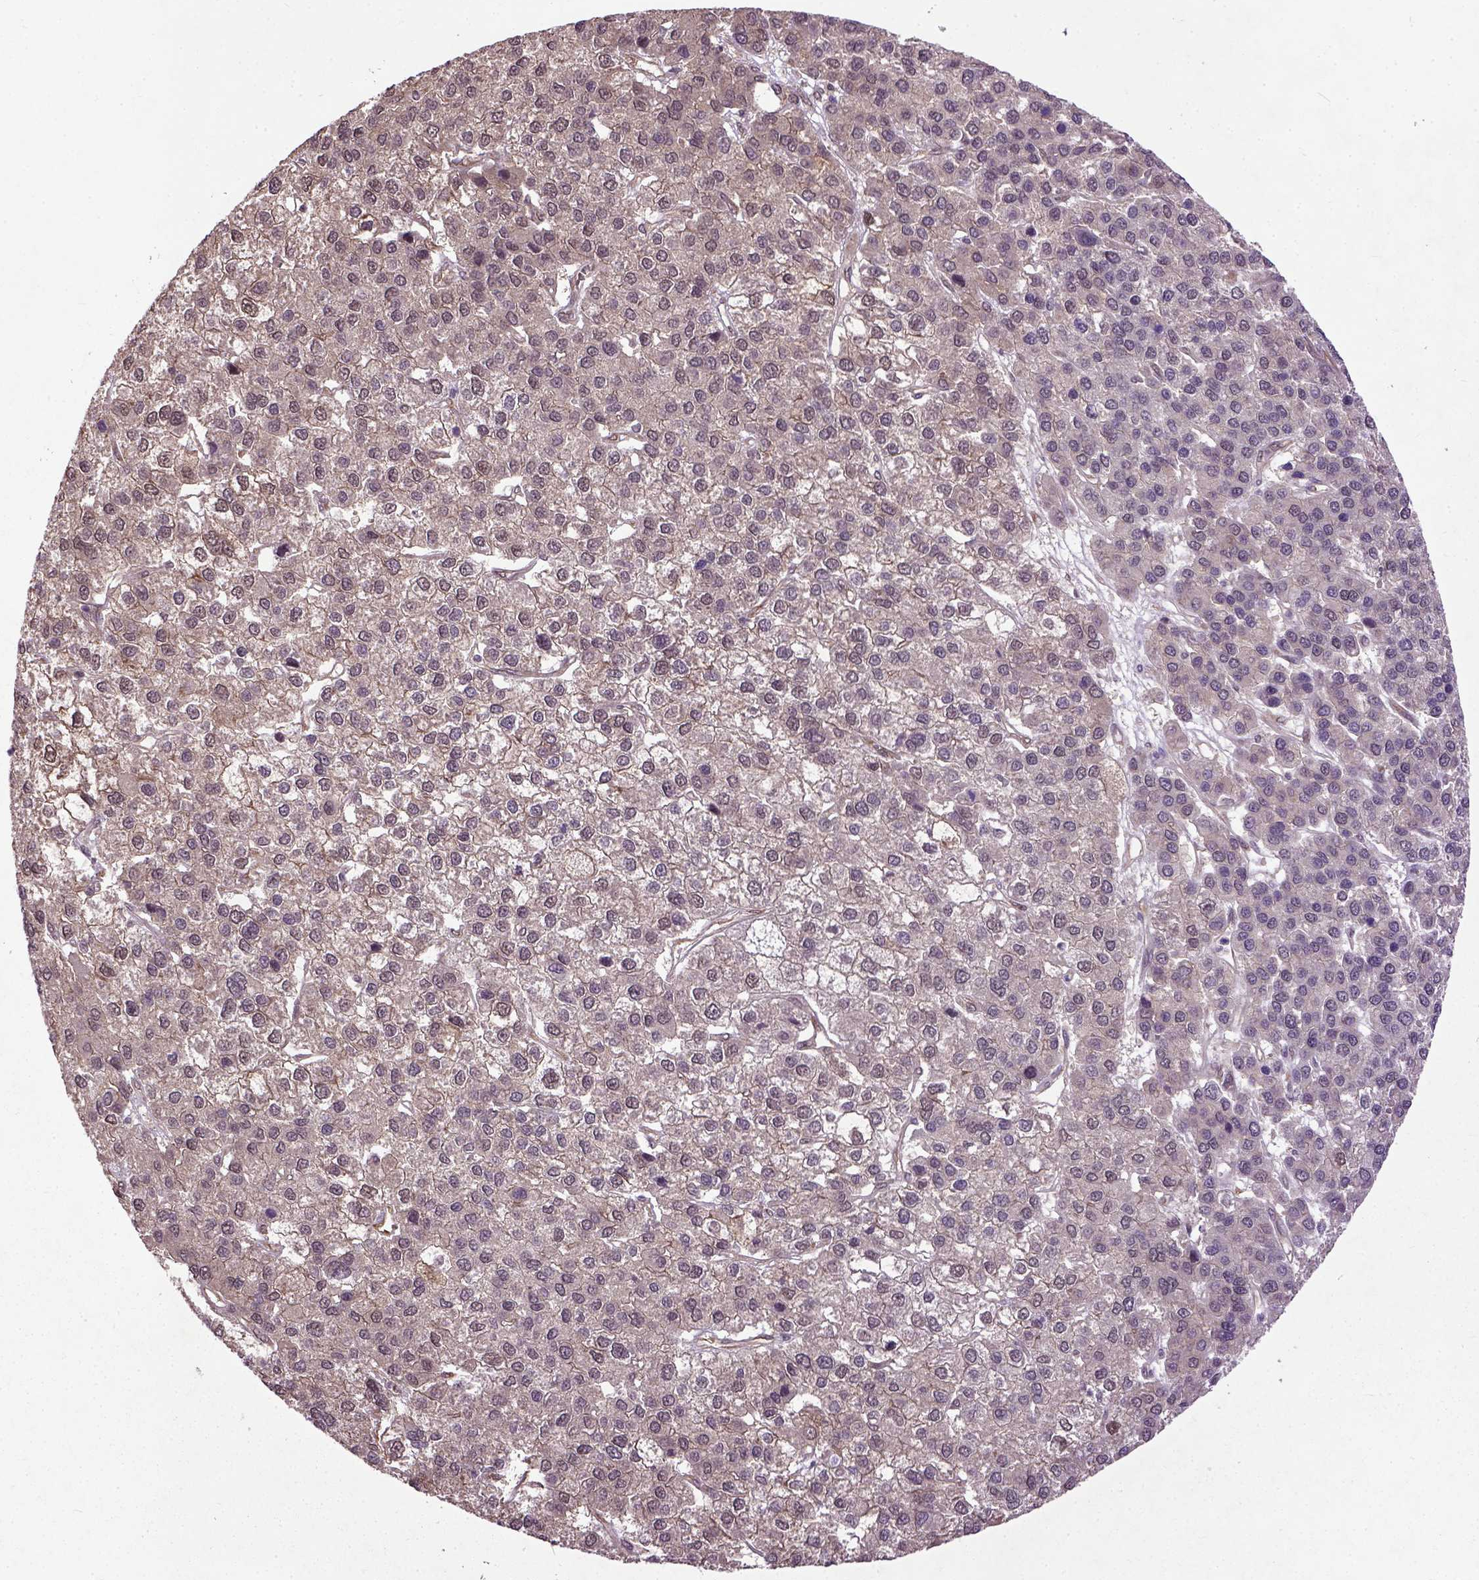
{"staining": {"intensity": "moderate", "quantity": "25%-75%", "location": "nuclear"}, "tissue": "liver cancer", "cell_type": "Tumor cells", "image_type": "cancer", "snomed": [{"axis": "morphology", "description": "Carcinoma, Hepatocellular, NOS"}, {"axis": "topography", "description": "Liver"}], "caption": "An IHC photomicrograph of tumor tissue is shown. Protein staining in brown shows moderate nuclear positivity in hepatocellular carcinoma (liver) within tumor cells.", "gene": "UBA3", "patient": {"sex": "female", "age": 41}}